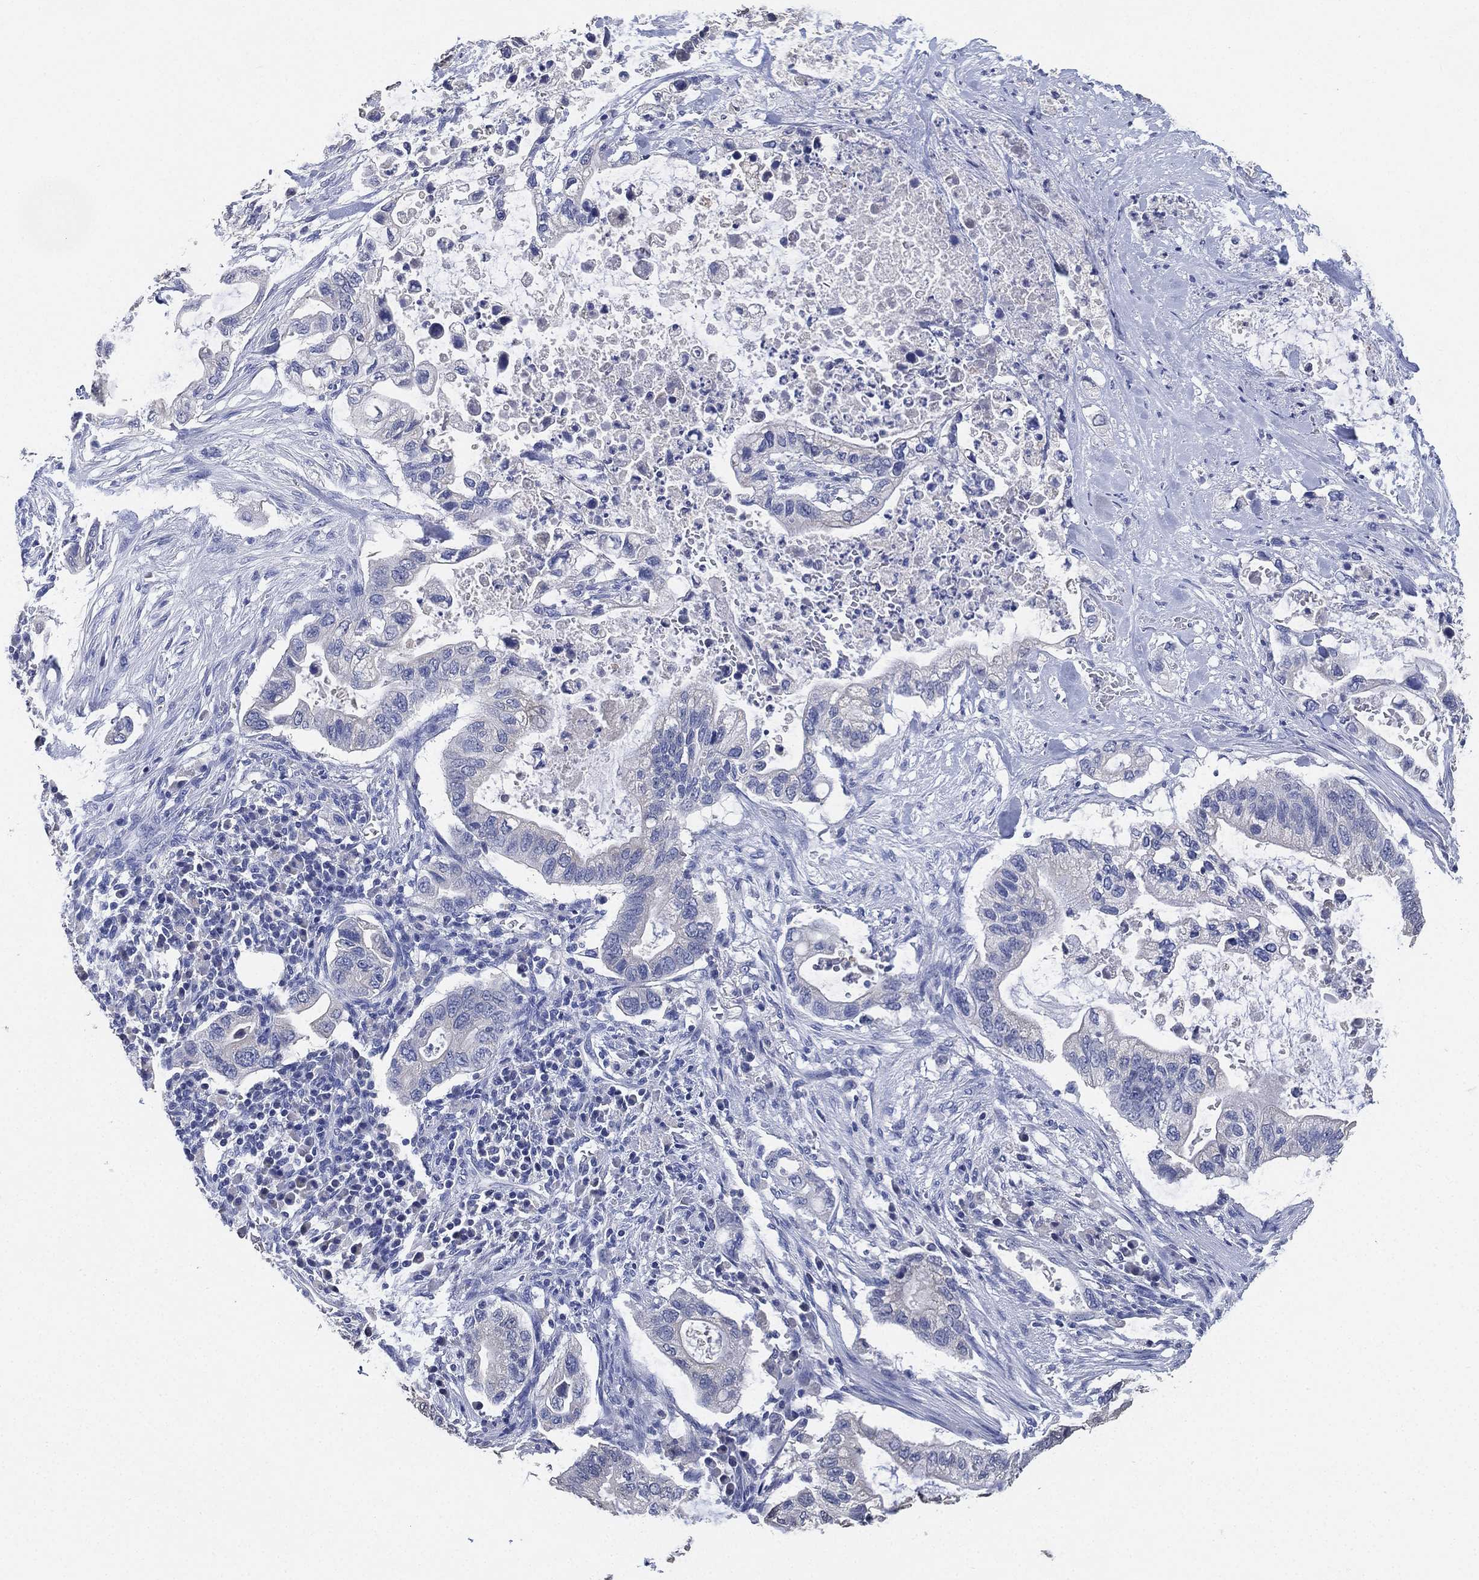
{"staining": {"intensity": "negative", "quantity": "none", "location": "none"}, "tissue": "pancreatic cancer", "cell_type": "Tumor cells", "image_type": "cancer", "snomed": [{"axis": "morphology", "description": "Adenocarcinoma, NOS"}, {"axis": "topography", "description": "Pancreas"}], "caption": "IHC micrograph of pancreatic cancer stained for a protein (brown), which exhibits no staining in tumor cells.", "gene": "IYD", "patient": {"sex": "female", "age": 72}}